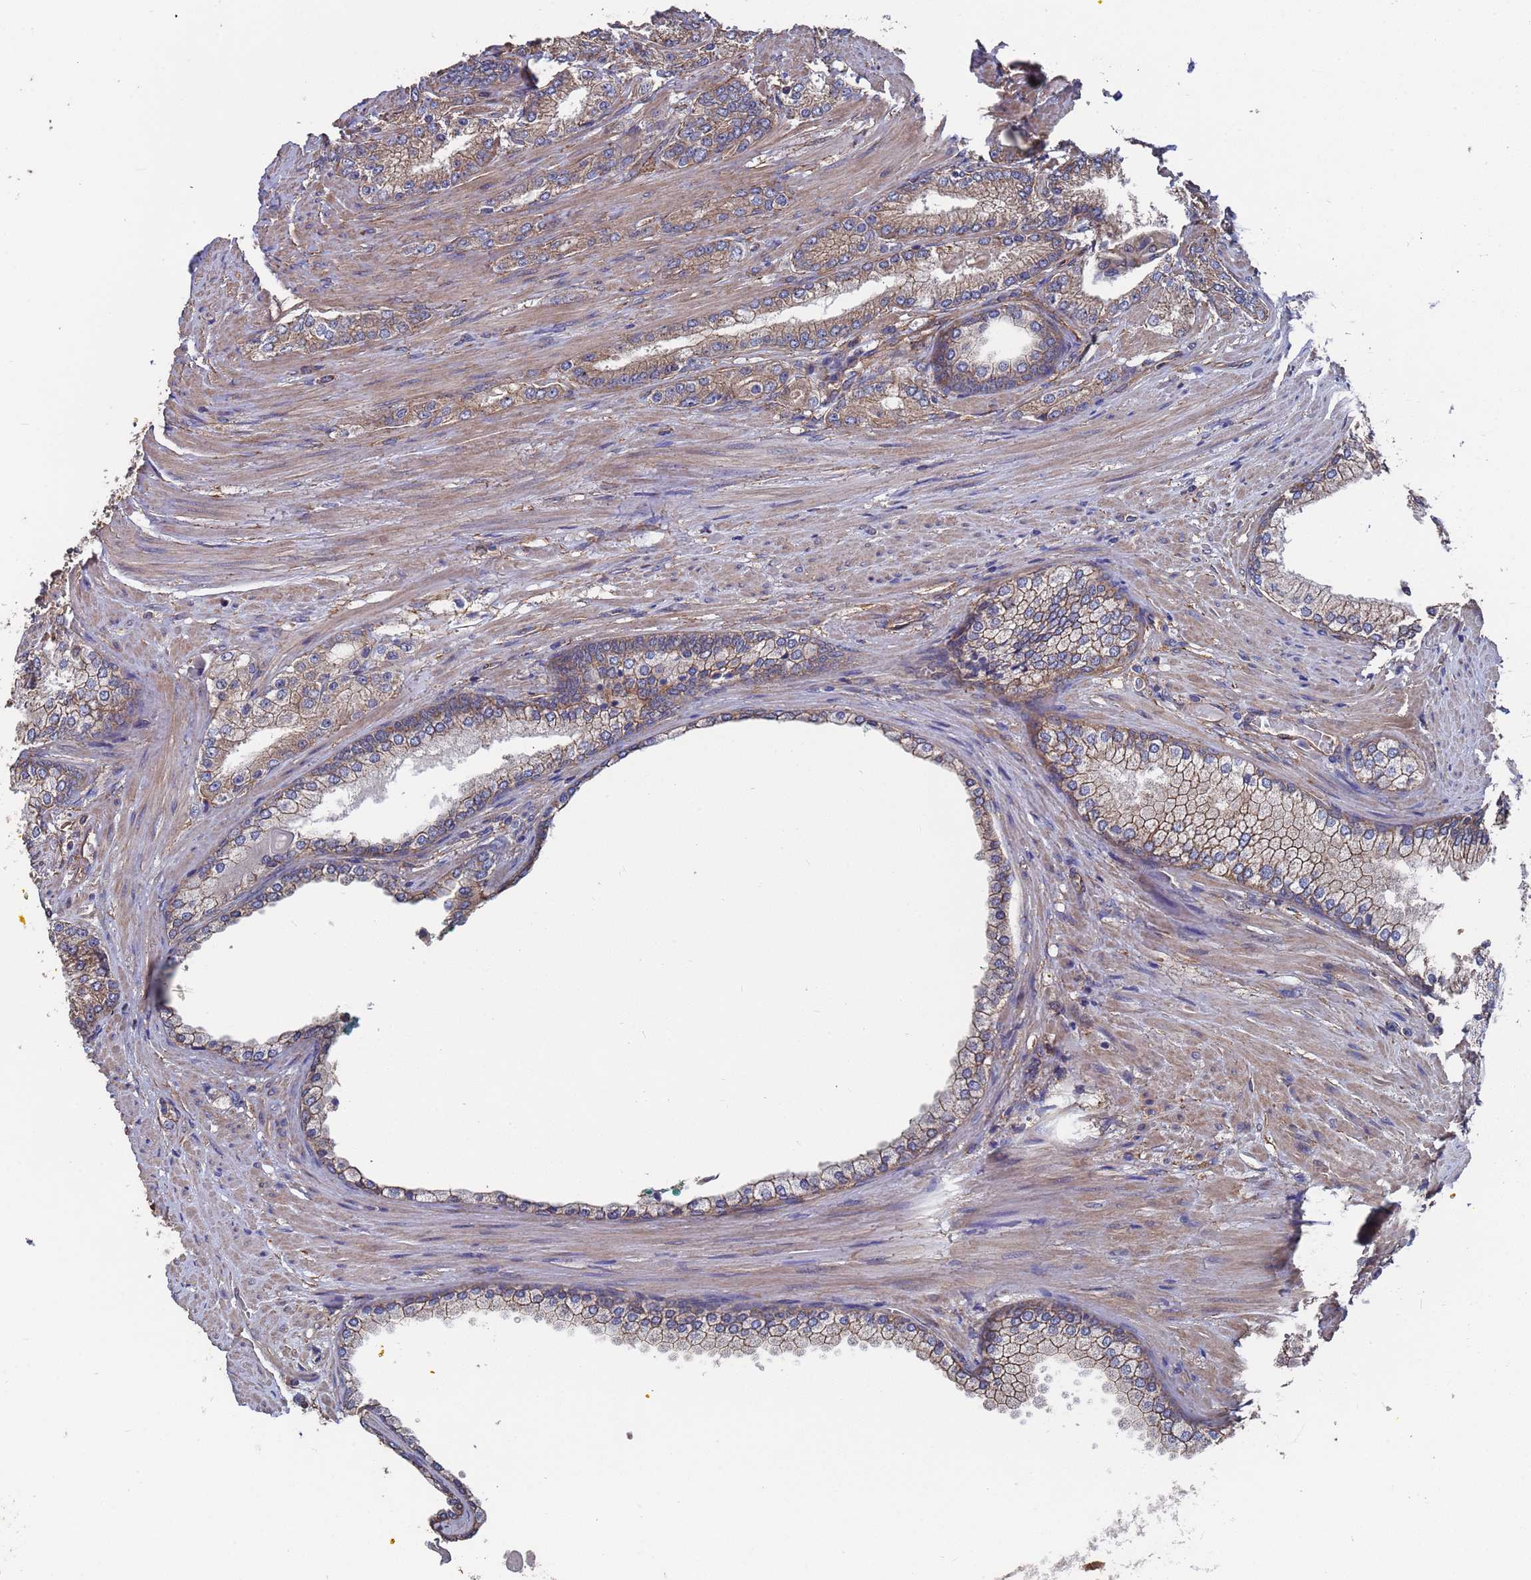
{"staining": {"intensity": "weak", "quantity": ">75%", "location": "cytoplasmic/membranous"}, "tissue": "prostate cancer", "cell_type": "Tumor cells", "image_type": "cancer", "snomed": [{"axis": "morphology", "description": "Adenocarcinoma, High grade"}, {"axis": "topography", "description": "Prostate"}], "caption": "Prostate adenocarcinoma (high-grade) was stained to show a protein in brown. There is low levels of weak cytoplasmic/membranous staining in approximately >75% of tumor cells.", "gene": "NDUFAF6", "patient": {"sex": "male", "age": 66}}